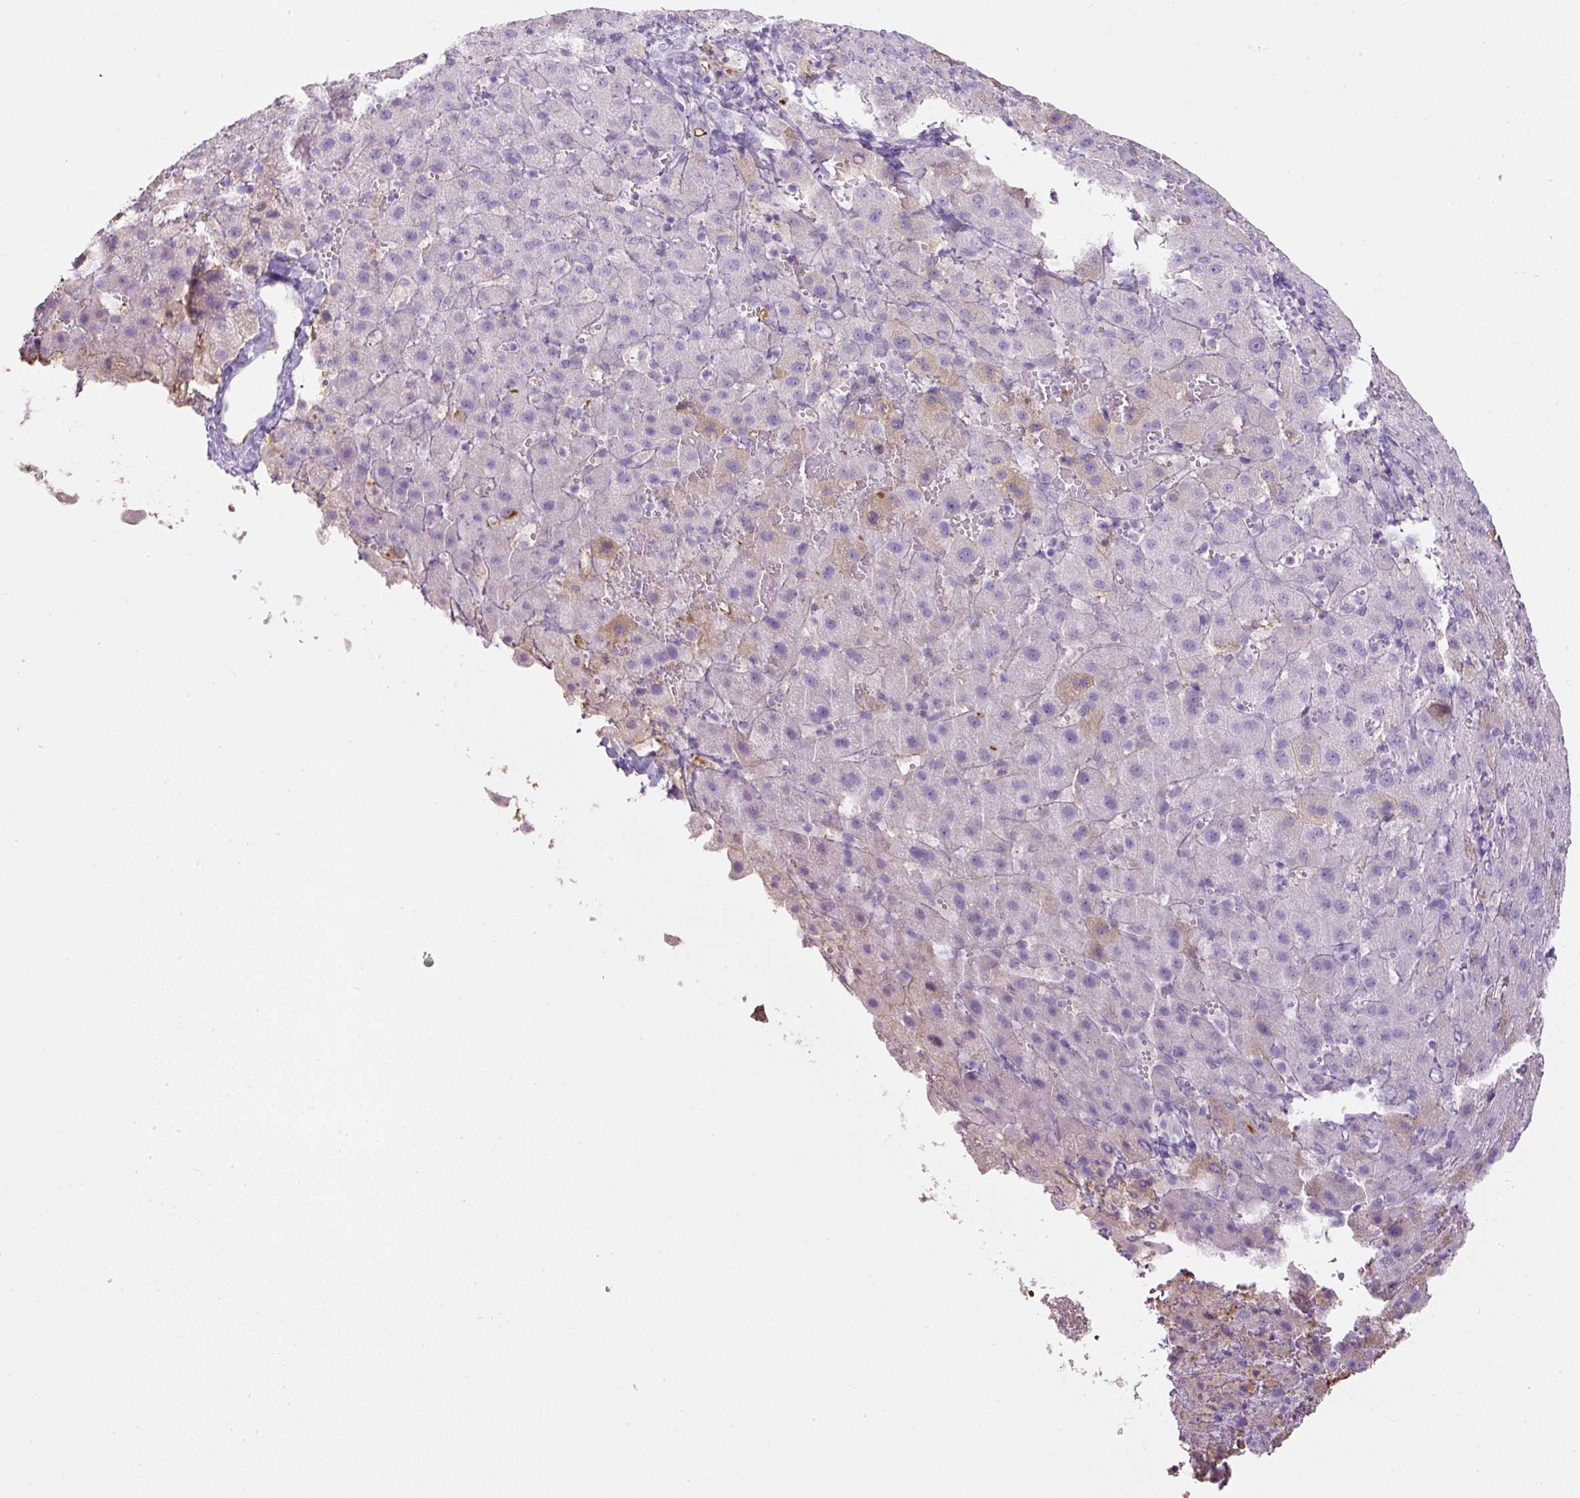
{"staining": {"intensity": "negative", "quantity": "none", "location": "none"}, "tissue": "liver cancer", "cell_type": "Tumor cells", "image_type": "cancer", "snomed": [{"axis": "morphology", "description": "Carcinoma, Hepatocellular, NOS"}, {"axis": "topography", "description": "Liver"}], "caption": "Liver cancer (hepatocellular carcinoma) was stained to show a protein in brown. There is no significant positivity in tumor cells. (DAB IHC with hematoxylin counter stain).", "gene": "APOA1", "patient": {"sex": "female", "age": 58}}